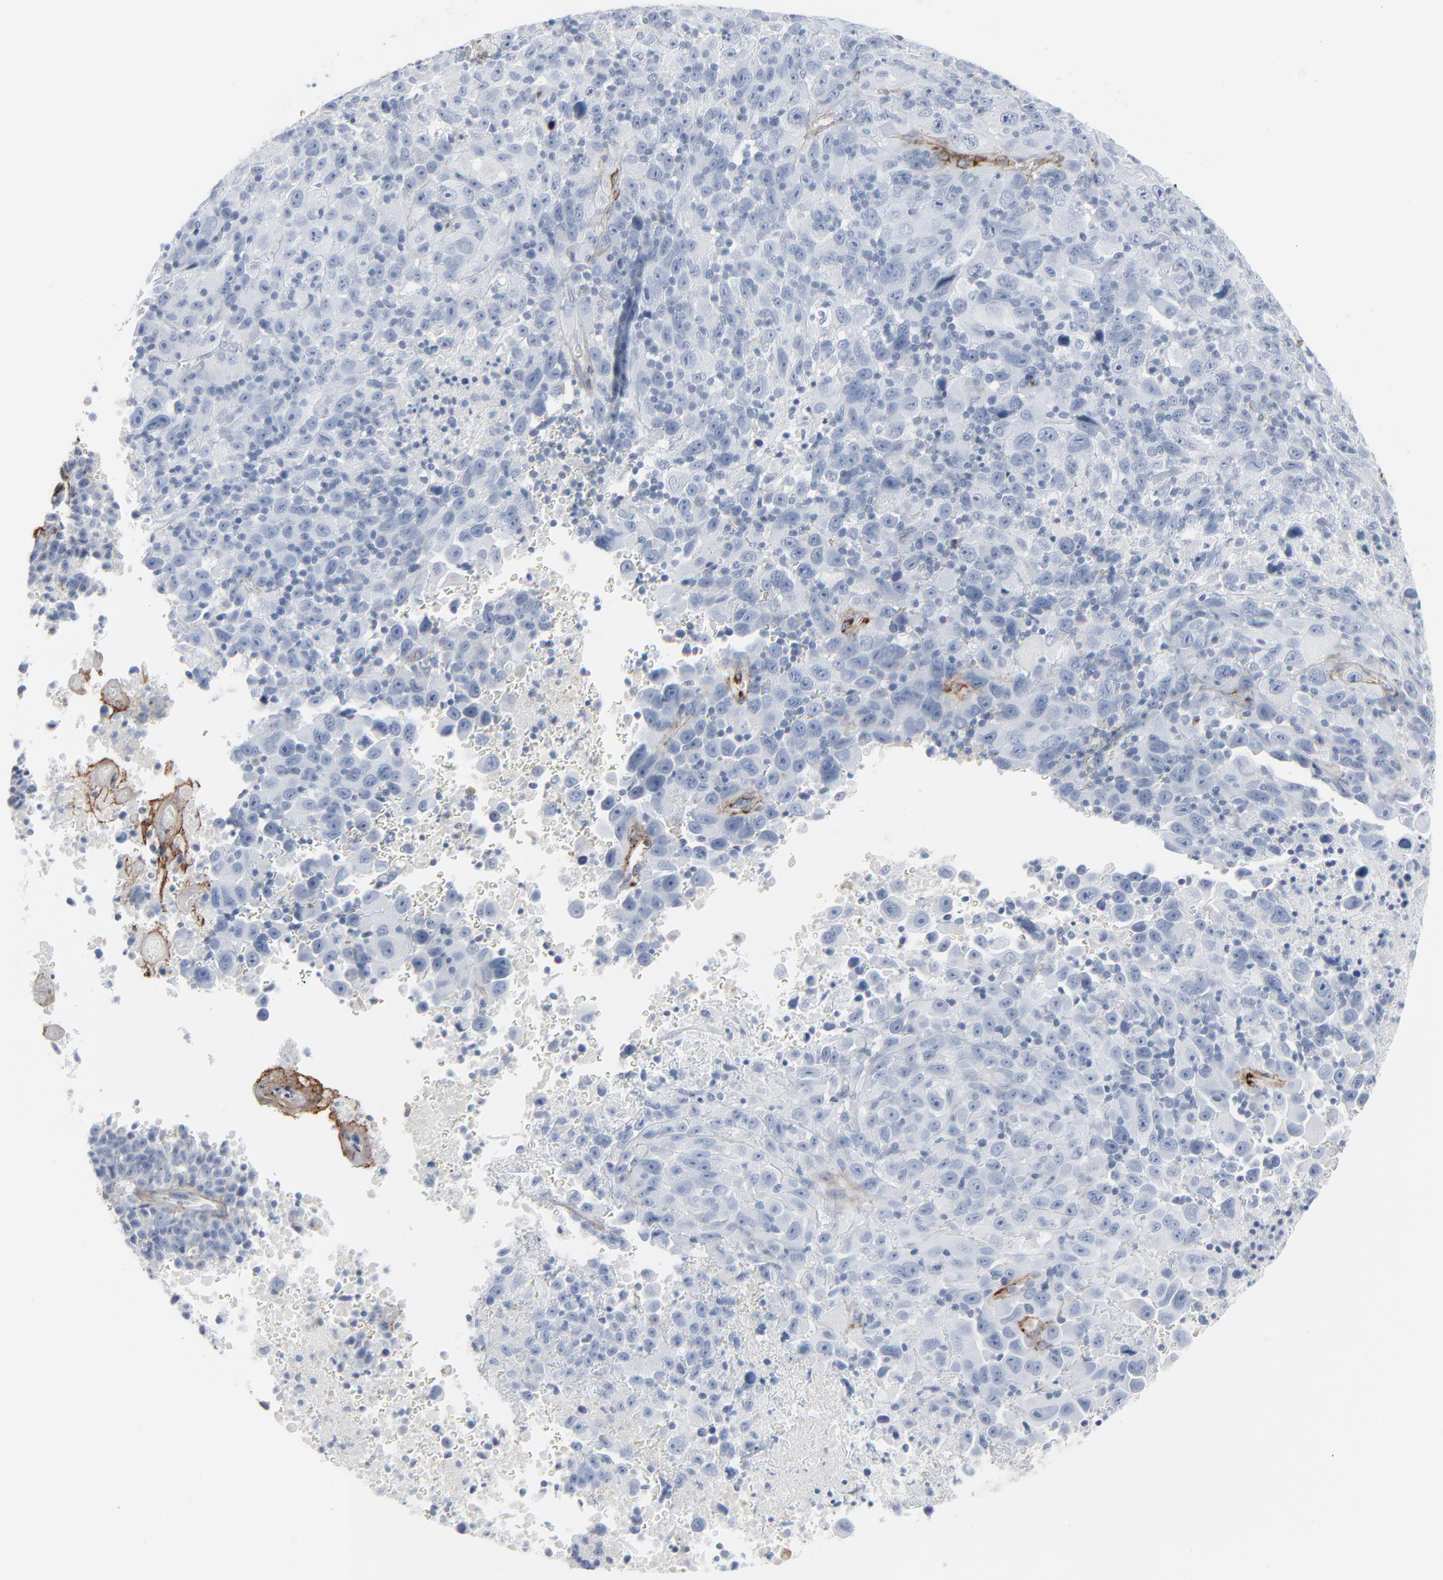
{"staining": {"intensity": "negative", "quantity": "none", "location": "none"}, "tissue": "melanoma", "cell_type": "Tumor cells", "image_type": "cancer", "snomed": [{"axis": "morphology", "description": "Malignant melanoma, Metastatic site"}, {"axis": "topography", "description": "Cerebral cortex"}], "caption": "Melanoma was stained to show a protein in brown. There is no significant staining in tumor cells.", "gene": "BGN", "patient": {"sex": "female", "age": 52}}